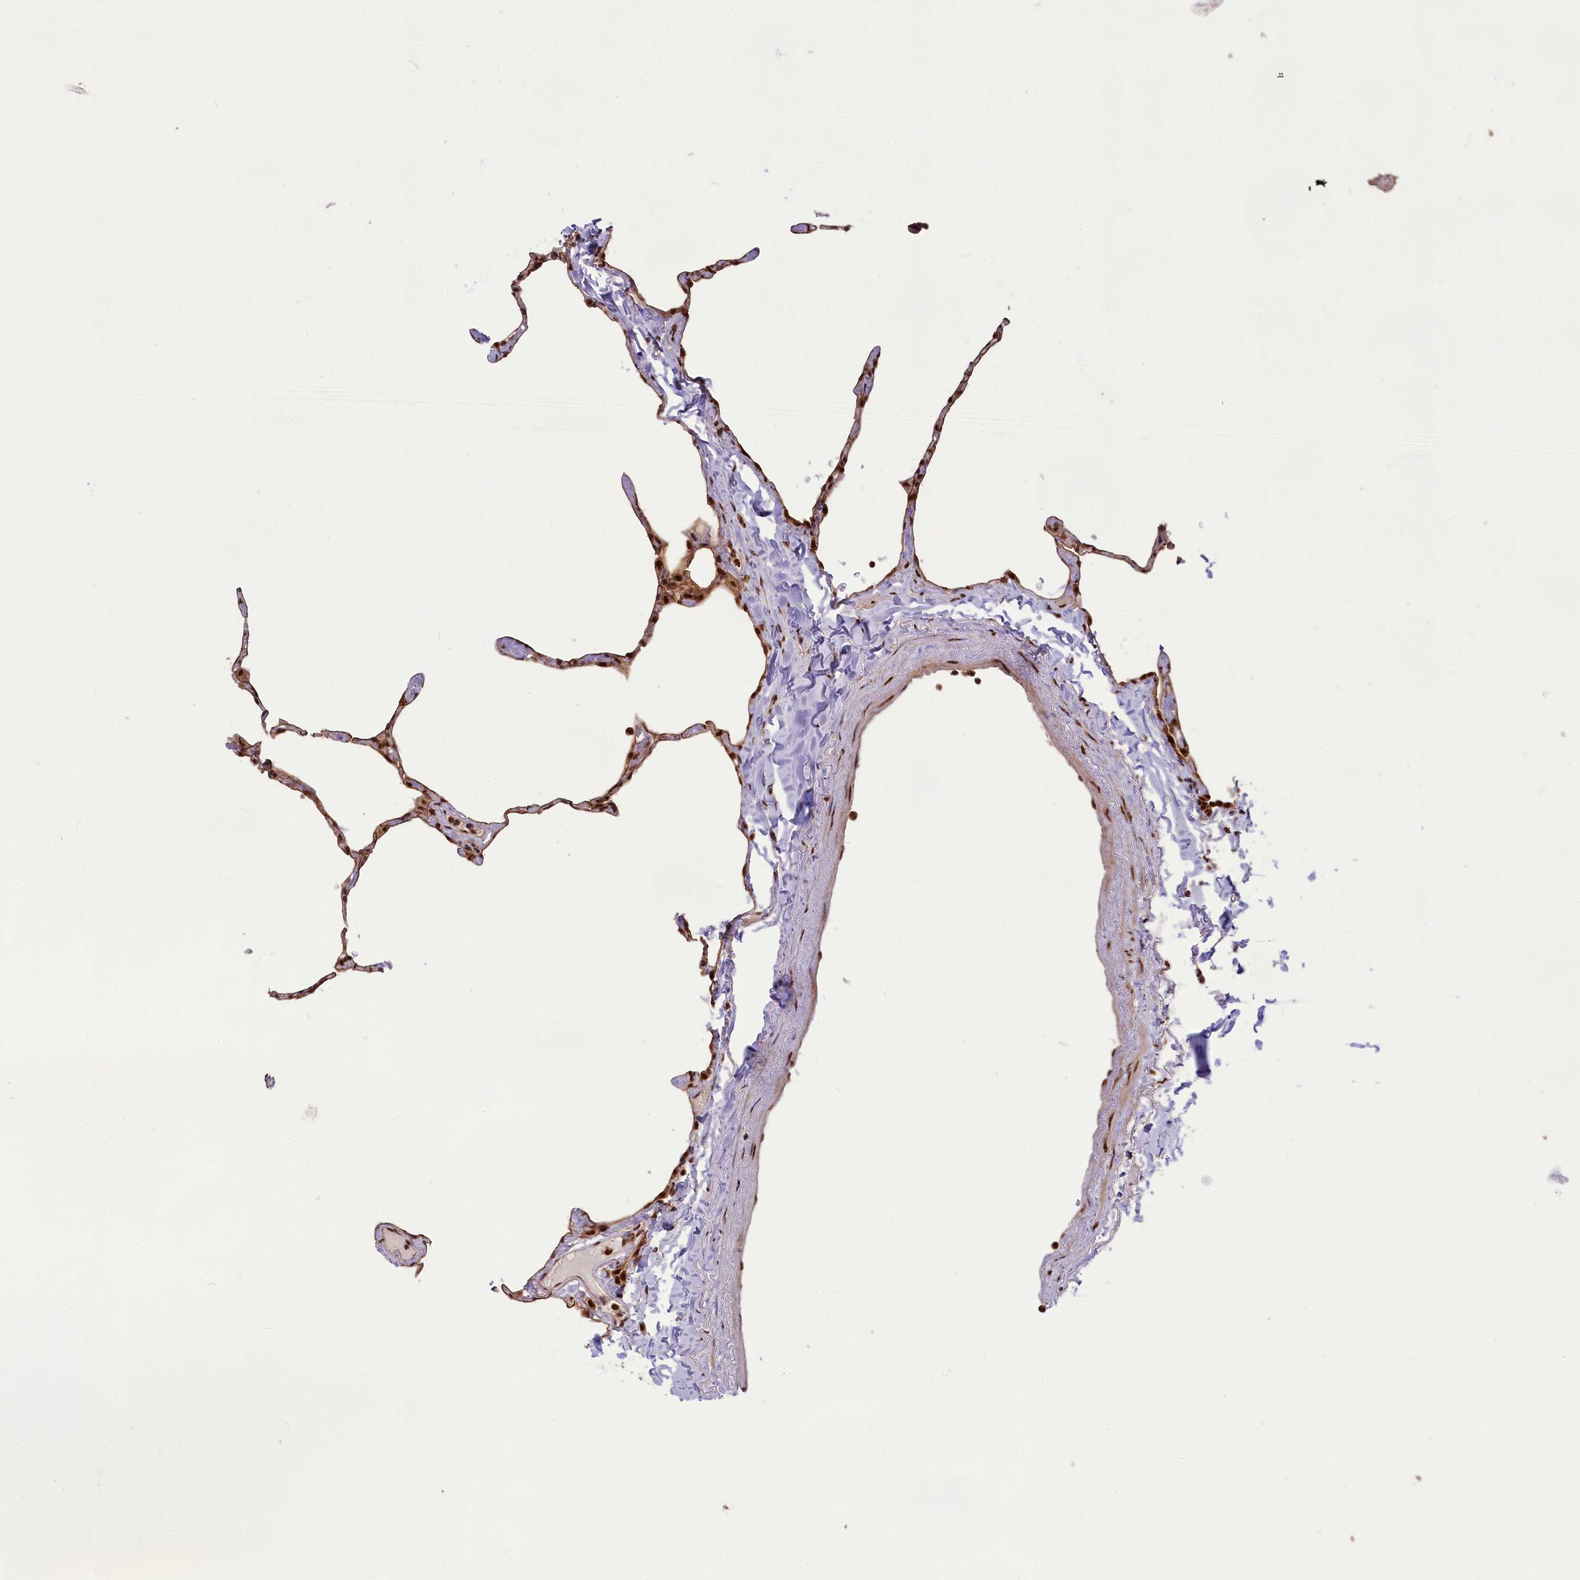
{"staining": {"intensity": "weak", "quantity": ">75%", "location": "cytoplasmic/membranous,nuclear"}, "tissue": "lung", "cell_type": "Alveolar cells", "image_type": "normal", "snomed": [{"axis": "morphology", "description": "Normal tissue, NOS"}, {"axis": "topography", "description": "Lung"}], "caption": "Approximately >75% of alveolar cells in unremarkable human lung demonstrate weak cytoplasmic/membranous,nuclear protein staining as visualized by brown immunohistochemical staining.", "gene": "CARD8", "patient": {"sex": "male", "age": 65}}